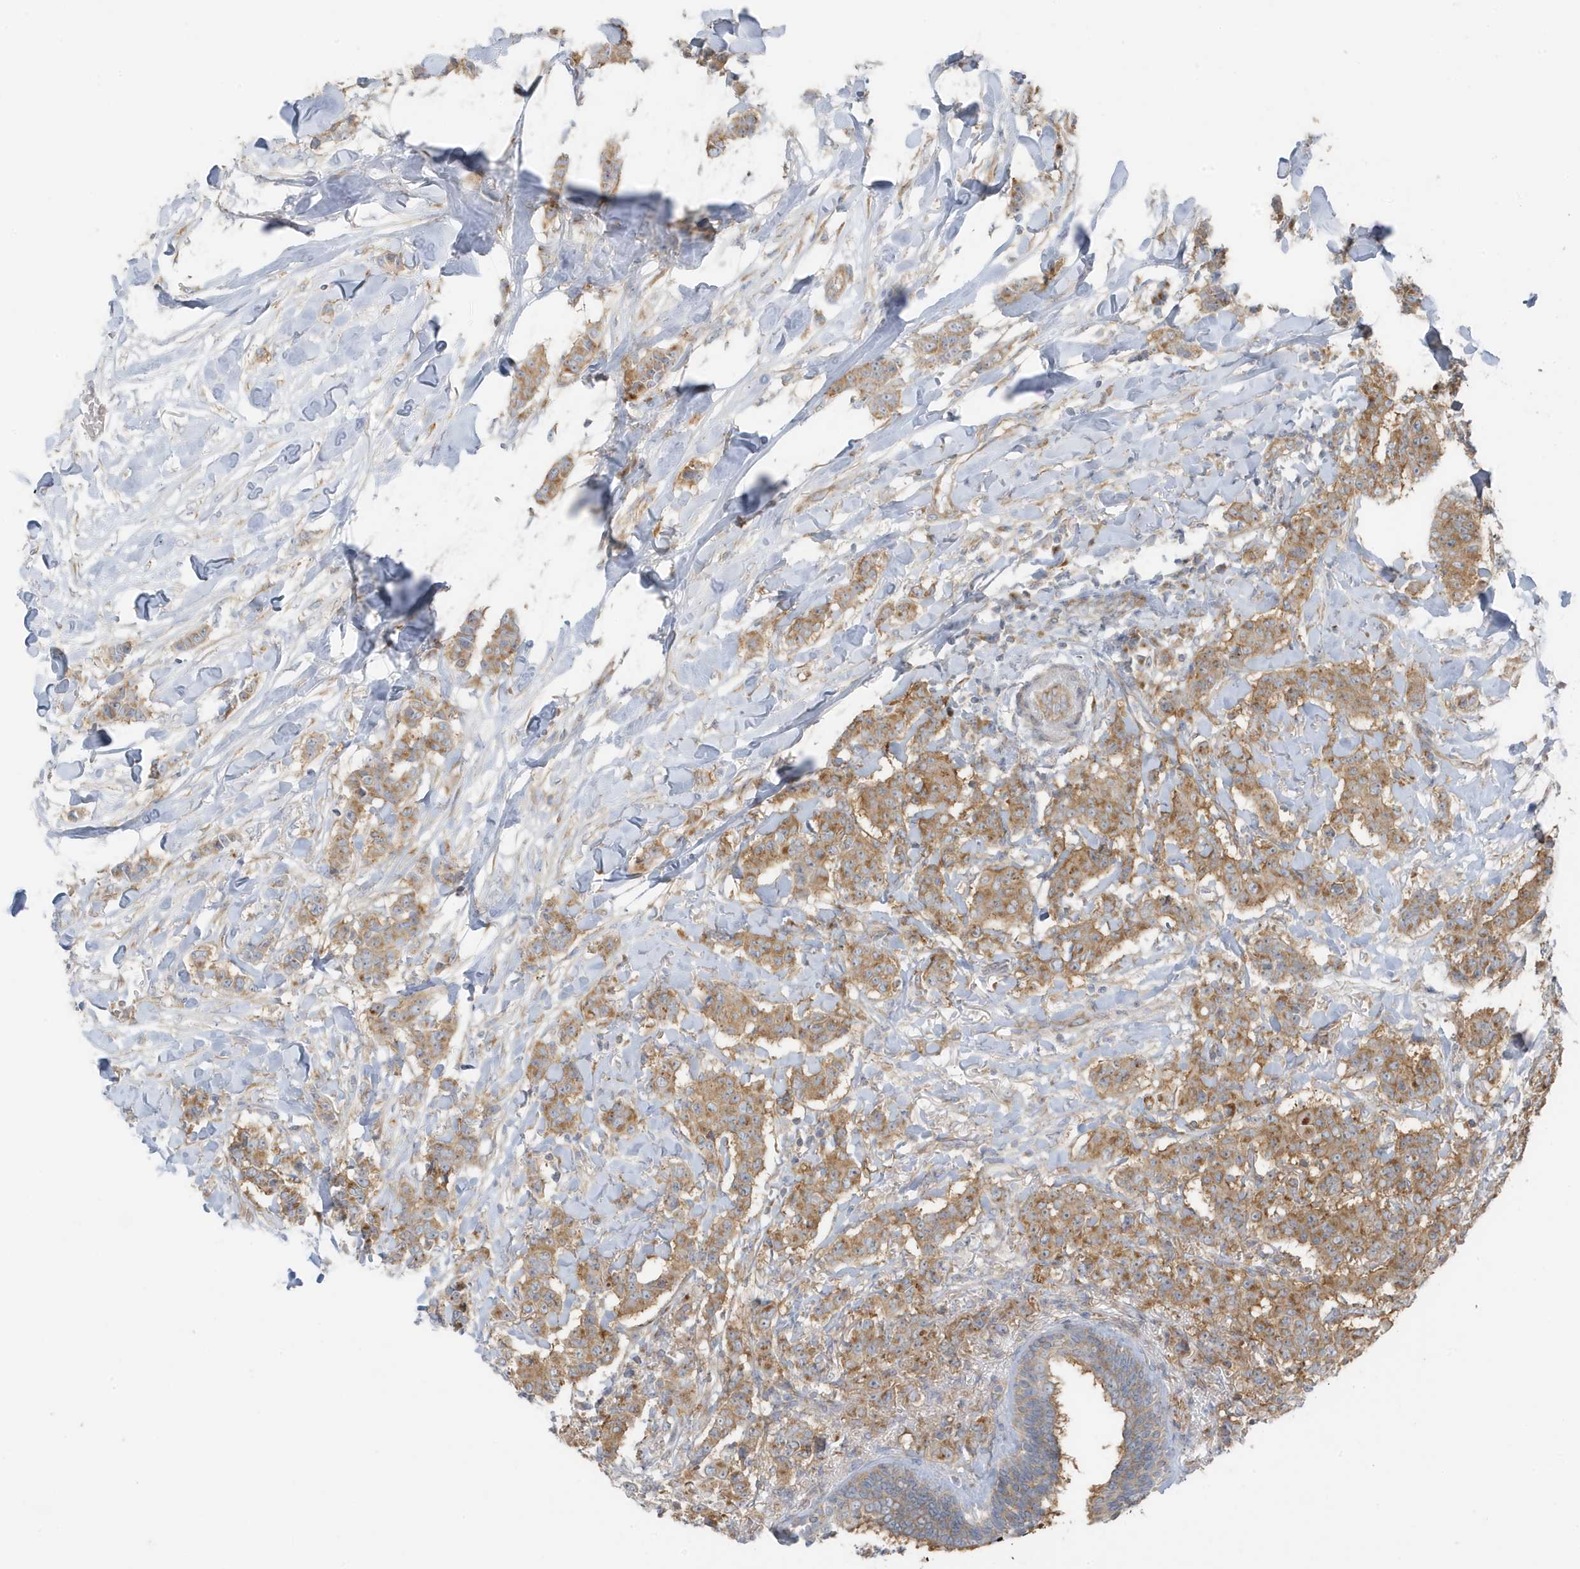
{"staining": {"intensity": "moderate", "quantity": ">75%", "location": "cytoplasmic/membranous"}, "tissue": "breast cancer", "cell_type": "Tumor cells", "image_type": "cancer", "snomed": [{"axis": "morphology", "description": "Duct carcinoma"}, {"axis": "topography", "description": "Breast"}], "caption": "Immunohistochemistry (IHC) (DAB) staining of breast intraductal carcinoma shows moderate cytoplasmic/membranous protein positivity in about >75% of tumor cells.", "gene": "GOLGA4", "patient": {"sex": "female", "age": 40}}